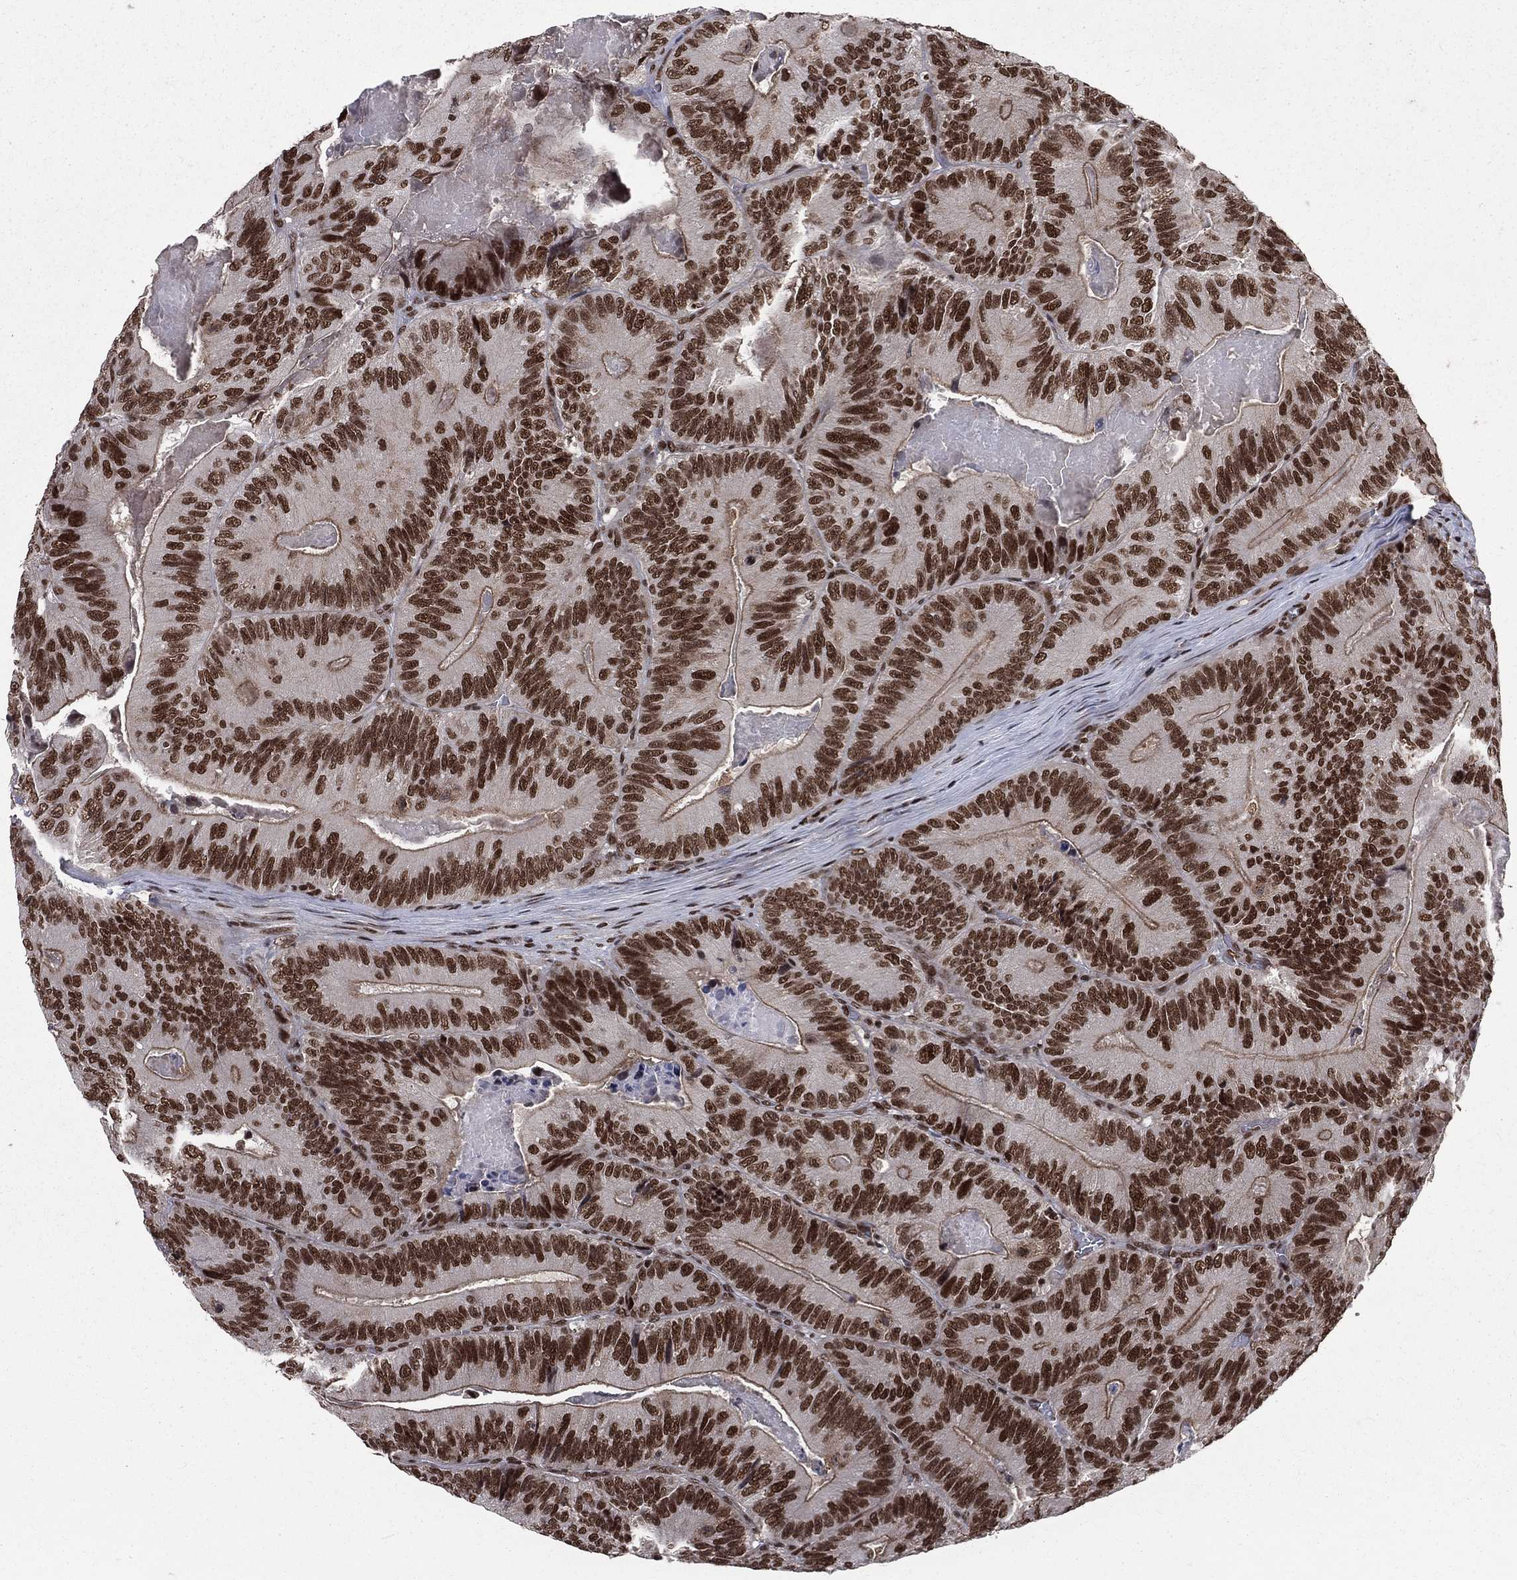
{"staining": {"intensity": "strong", "quantity": ">75%", "location": "nuclear"}, "tissue": "colorectal cancer", "cell_type": "Tumor cells", "image_type": "cancer", "snomed": [{"axis": "morphology", "description": "Adenocarcinoma, NOS"}, {"axis": "topography", "description": "Colon"}], "caption": "High-power microscopy captured an IHC photomicrograph of adenocarcinoma (colorectal), revealing strong nuclear expression in about >75% of tumor cells.", "gene": "SMC3", "patient": {"sex": "female", "age": 86}}